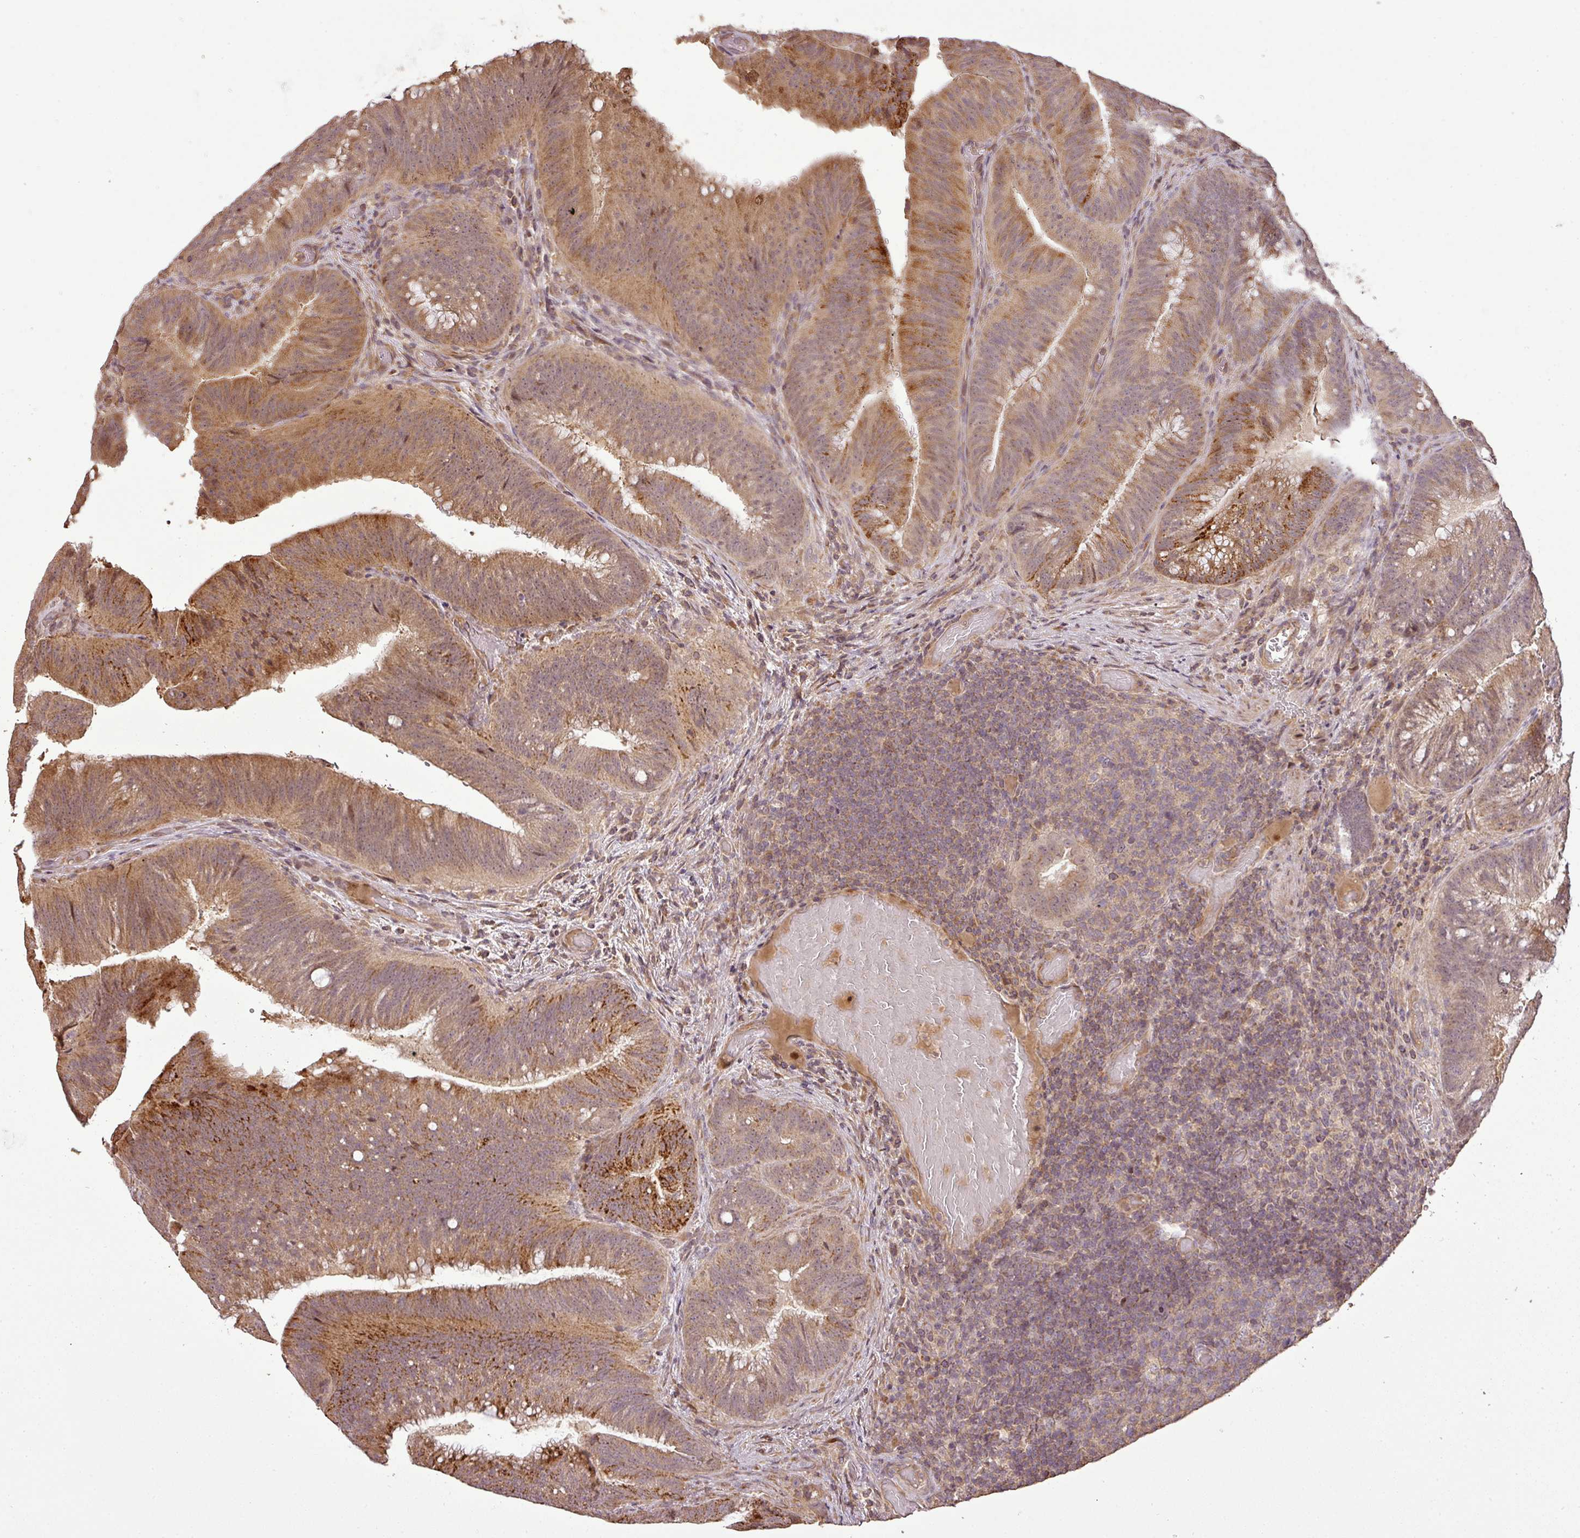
{"staining": {"intensity": "moderate", "quantity": ">75%", "location": "cytoplasmic/membranous,nuclear"}, "tissue": "colorectal cancer", "cell_type": "Tumor cells", "image_type": "cancer", "snomed": [{"axis": "morphology", "description": "Adenocarcinoma, NOS"}, {"axis": "topography", "description": "Colon"}], "caption": "Protein expression analysis of colorectal adenocarcinoma reveals moderate cytoplasmic/membranous and nuclear expression in approximately >75% of tumor cells. Using DAB (brown) and hematoxylin (blue) stains, captured at high magnification using brightfield microscopy.", "gene": "FAIM", "patient": {"sex": "female", "age": 43}}